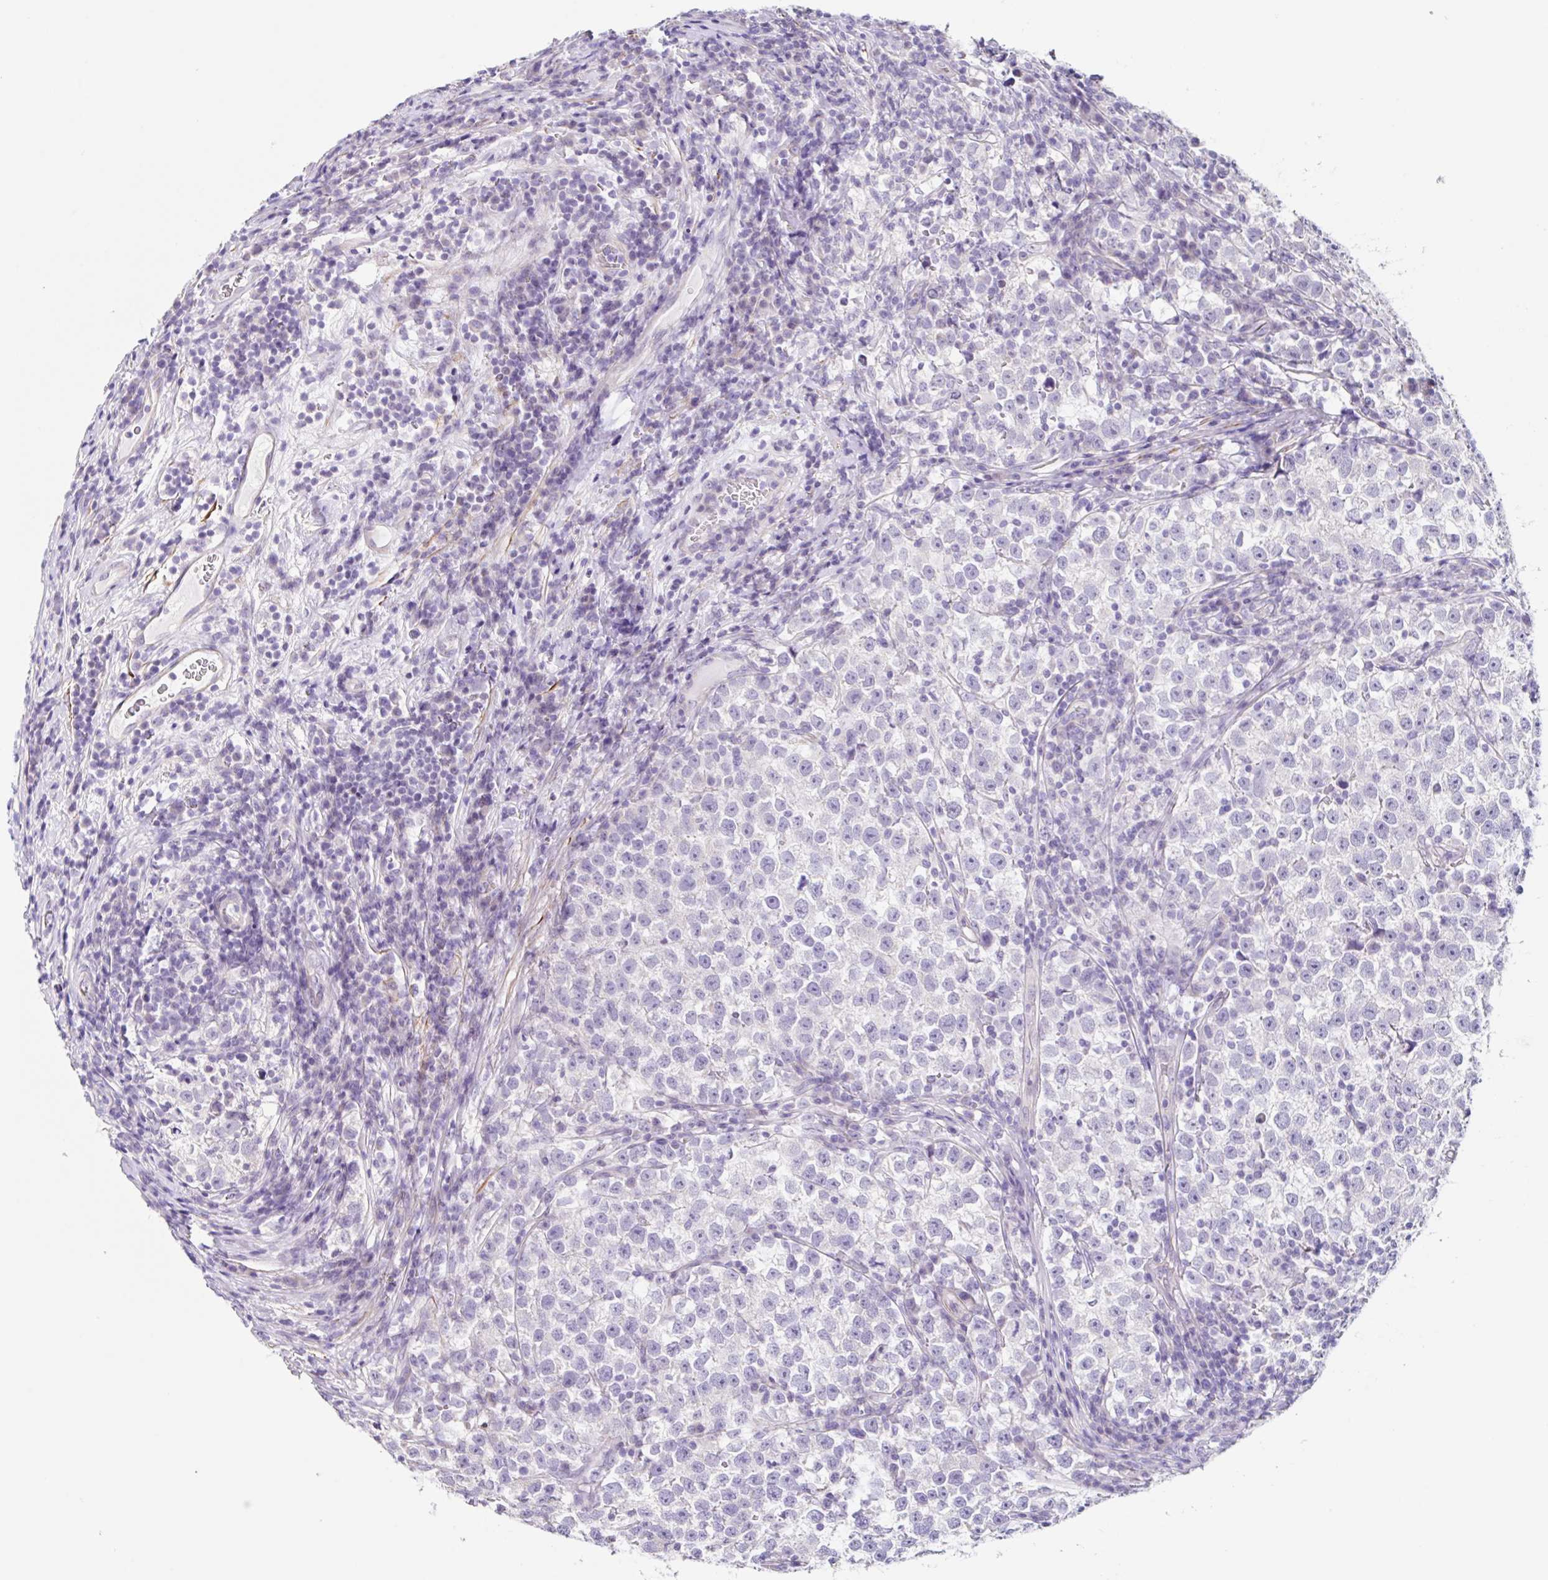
{"staining": {"intensity": "negative", "quantity": "none", "location": "none"}, "tissue": "testis cancer", "cell_type": "Tumor cells", "image_type": "cancer", "snomed": [{"axis": "morphology", "description": "Normal tissue, NOS"}, {"axis": "morphology", "description": "Seminoma, NOS"}, {"axis": "topography", "description": "Testis"}], "caption": "Immunohistochemical staining of testis seminoma reveals no significant staining in tumor cells. (DAB (3,3'-diaminobenzidine) immunohistochemistry, high magnification).", "gene": "DCAF17", "patient": {"sex": "male", "age": 43}}